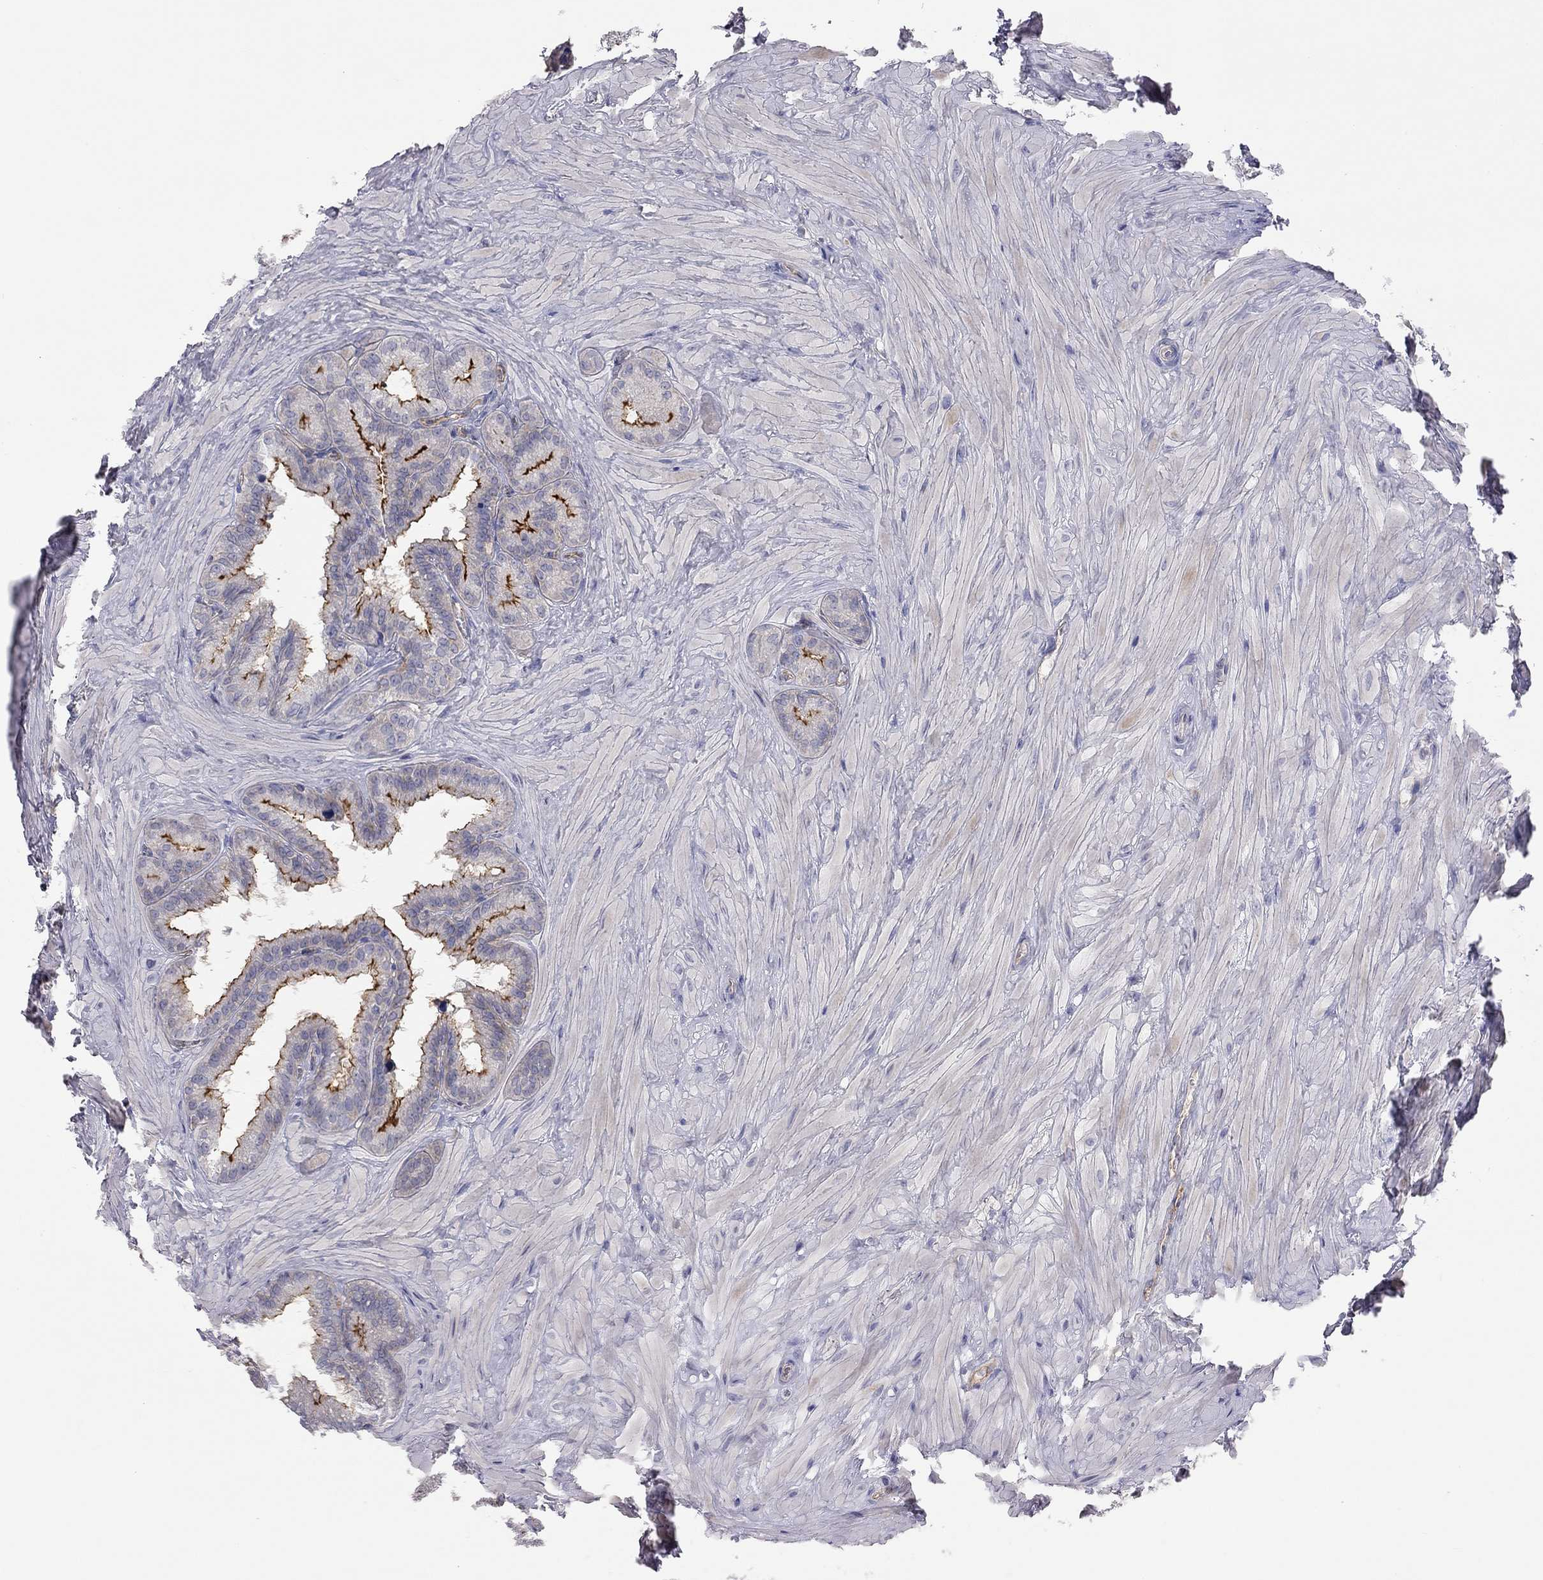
{"staining": {"intensity": "strong", "quantity": "25%-75%", "location": "cytoplasmic/membranous"}, "tissue": "seminal vesicle", "cell_type": "Glandular cells", "image_type": "normal", "snomed": [{"axis": "morphology", "description": "Normal tissue, NOS"}, {"axis": "topography", "description": "Seminal veicle"}], "caption": "Immunohistochemistry micrograph of normal seminal vesicle: human seminal vesicle stained using IHC demonstrates high levels of strong protein expression localized specifically in the cytoplasmic/membranous of glandular cells, appearing as a cytoplasmic/membranous brown color.", "gene": "GPRC5B", "patient": {"sex": "male", "age": 37}}